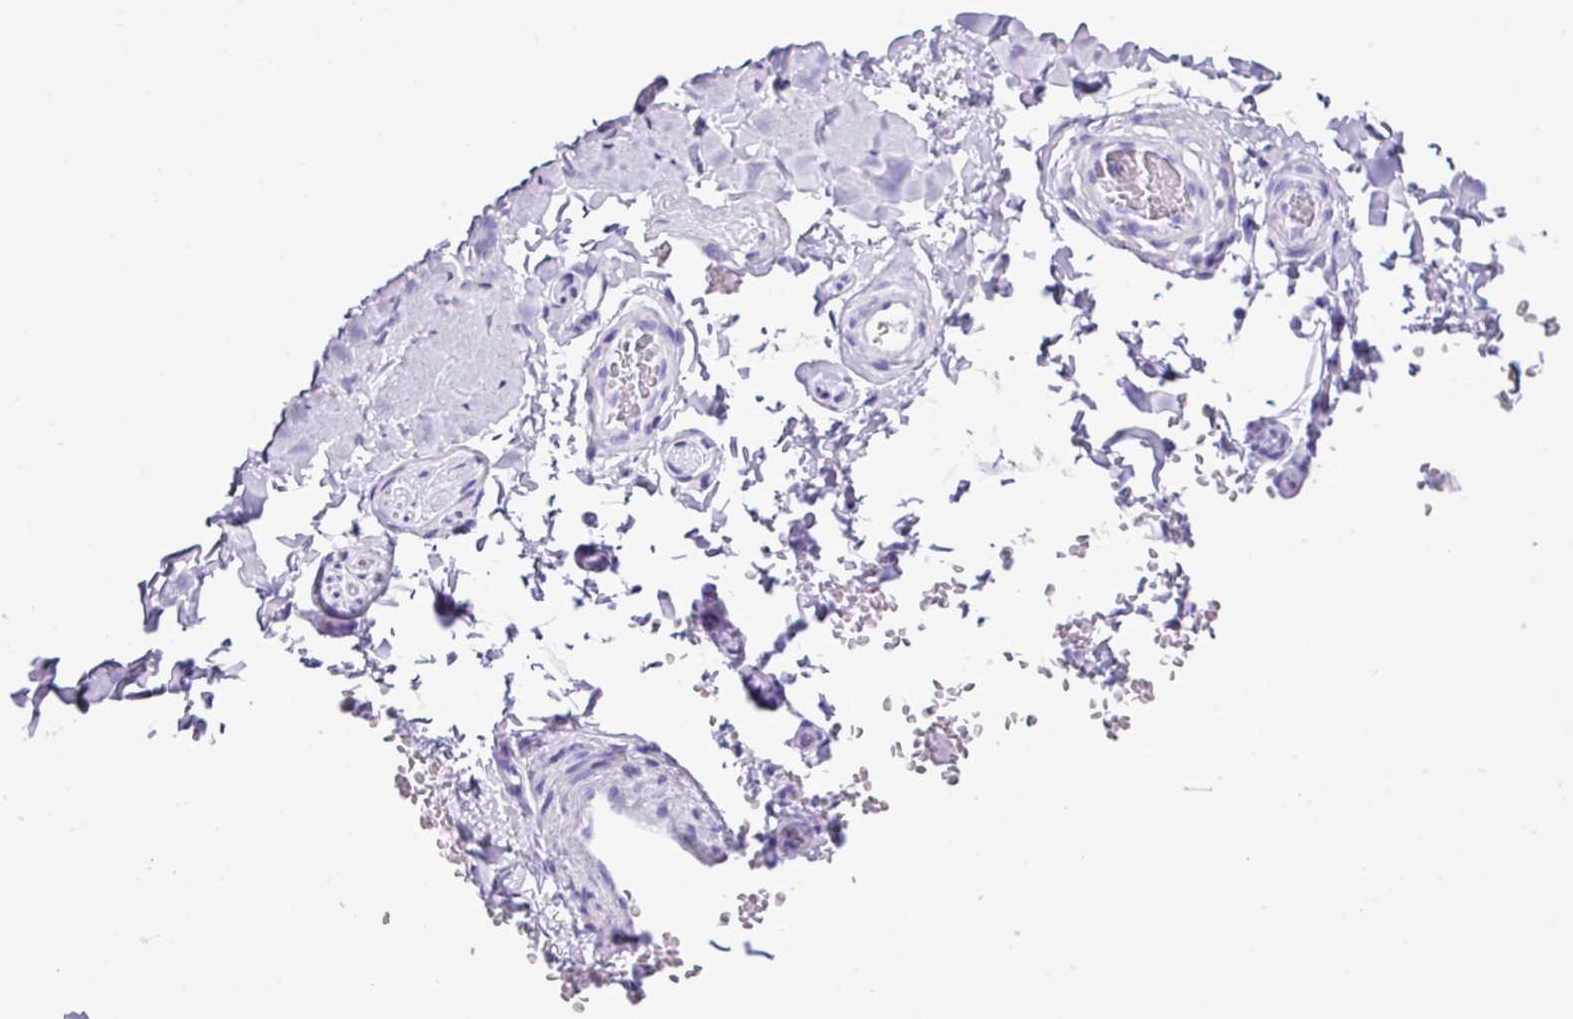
{"staining": {"intensity": "negative", "quantity": "none", "location": "none"}, "tissue": "adipose tissue", "cell_type": "Adipocytes", "image_type": "normal", "snomed": [{"axis": "morphology", "description": "Normal tissue, NOS"}, {"axis": "topography", "description": "Soft tissue"}, {"axis": "topography", "description": "Adipose tissue"}, {"axis": "topography", "description": "Vascular tissue"}, {"axis": "topography", "description": "Peripheral nerve tissue"}], "caption": "Immunohistochemical staining of normal adipose tissue demonstrates no significant staining in adipocytes. The staining was performed using DAB (3,3'-diaminobenzidine) to visualize the protein expression in brown, while the nuclei were stained in blue with hematoxylin (Magnification: 20x).", "gene": "RGS21", "patient": {"sex": "male", "age": 46}}